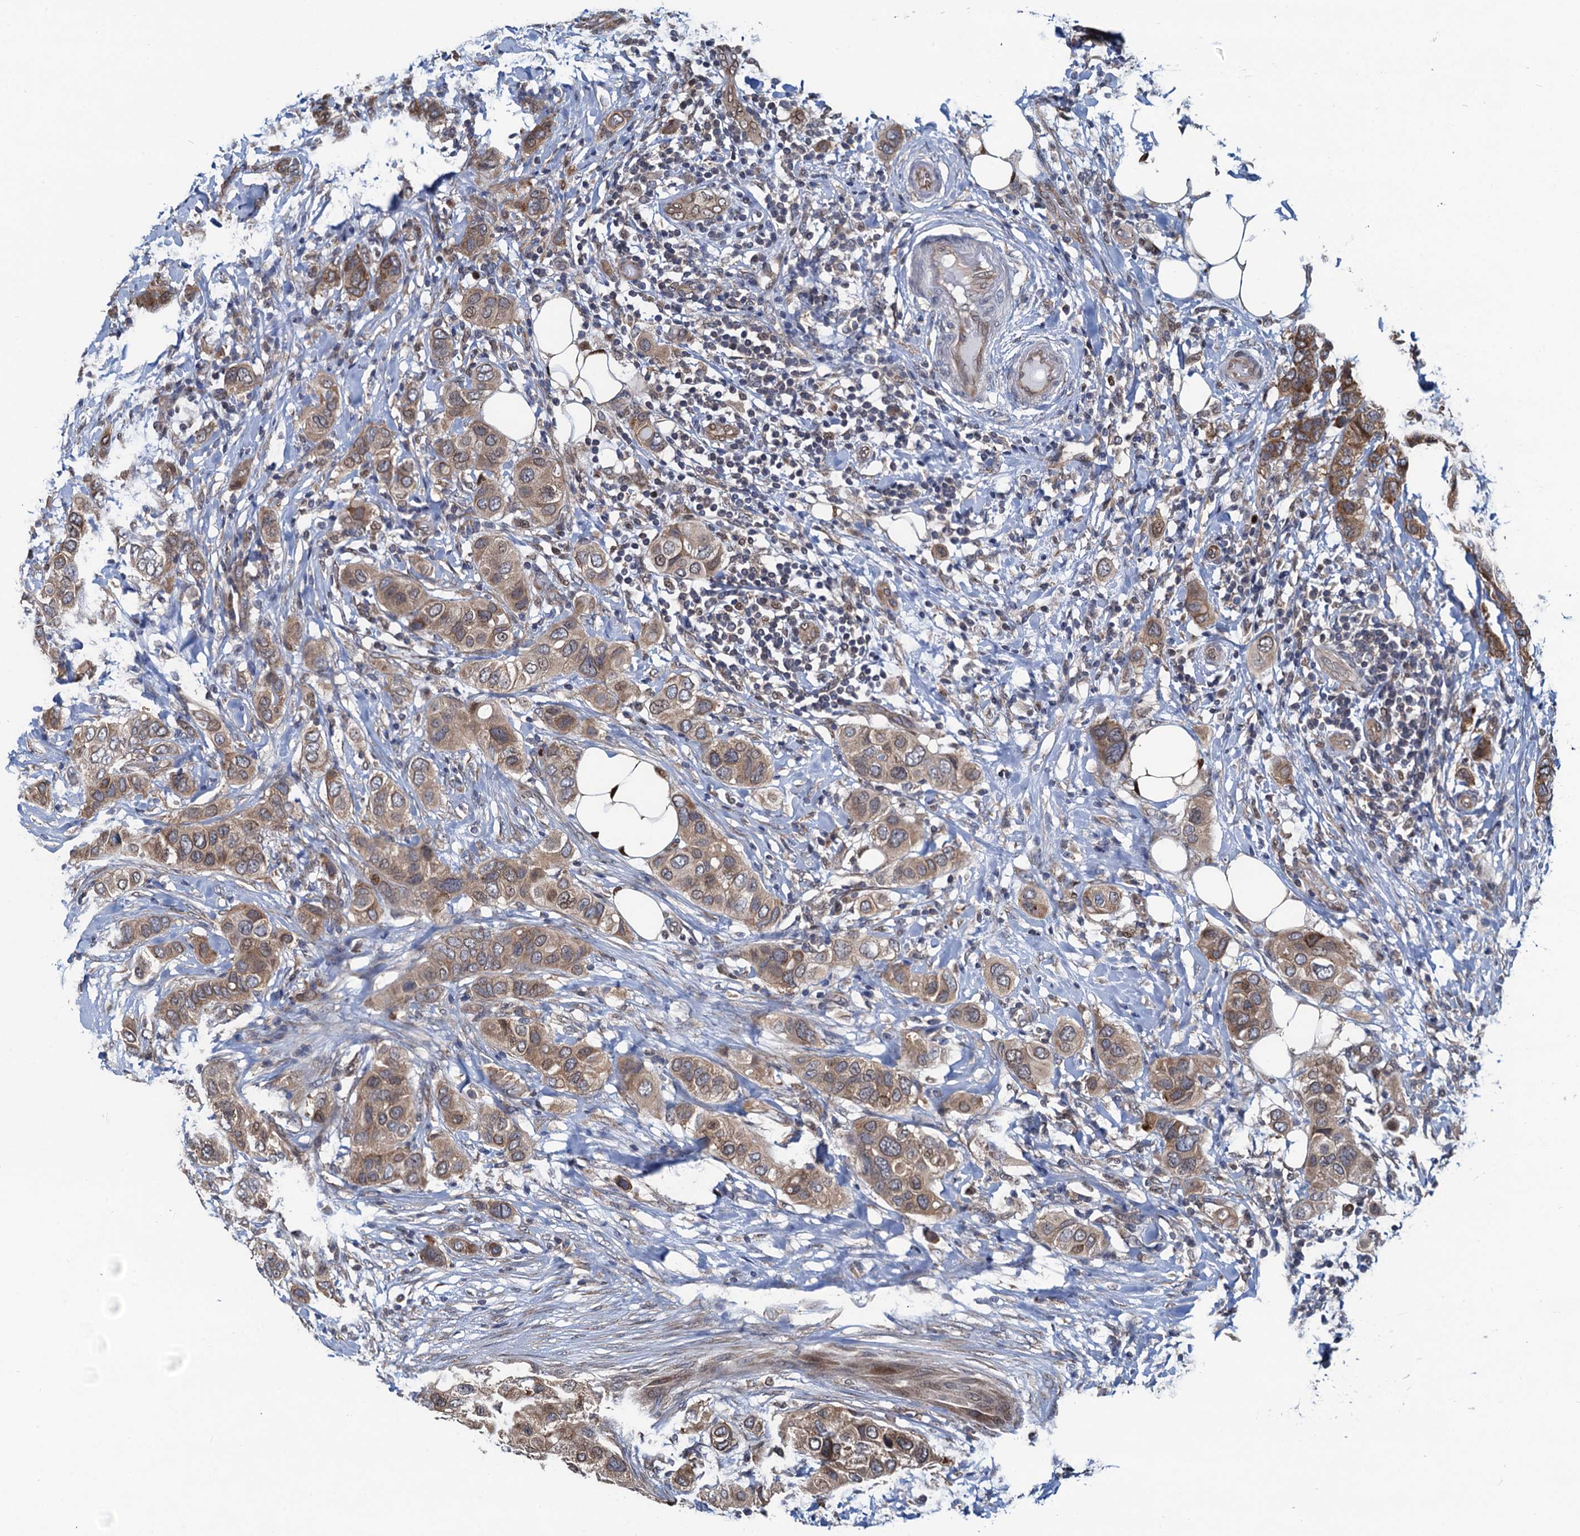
{"staining": {"intensity": "moderate", "quantity": ">75%", "location": "cytoplasmic/membranous,nuclear"}, "tissue": "breast cancer", "cell_type": "Tumor cells", "image_type": "cancer", "snomed": [{"axis": "morphology", "description": "Lobular carcinoma"}, {"axis": "topography", "description": "Breast"}], "caption": "Moderate cytoplasmic/membranous and nuclear positivity is present in about >75% of tumor cells in breast lobular carcinoma.", "gene": "RNF125", "patient": {"sex": "female", "age": 51}}